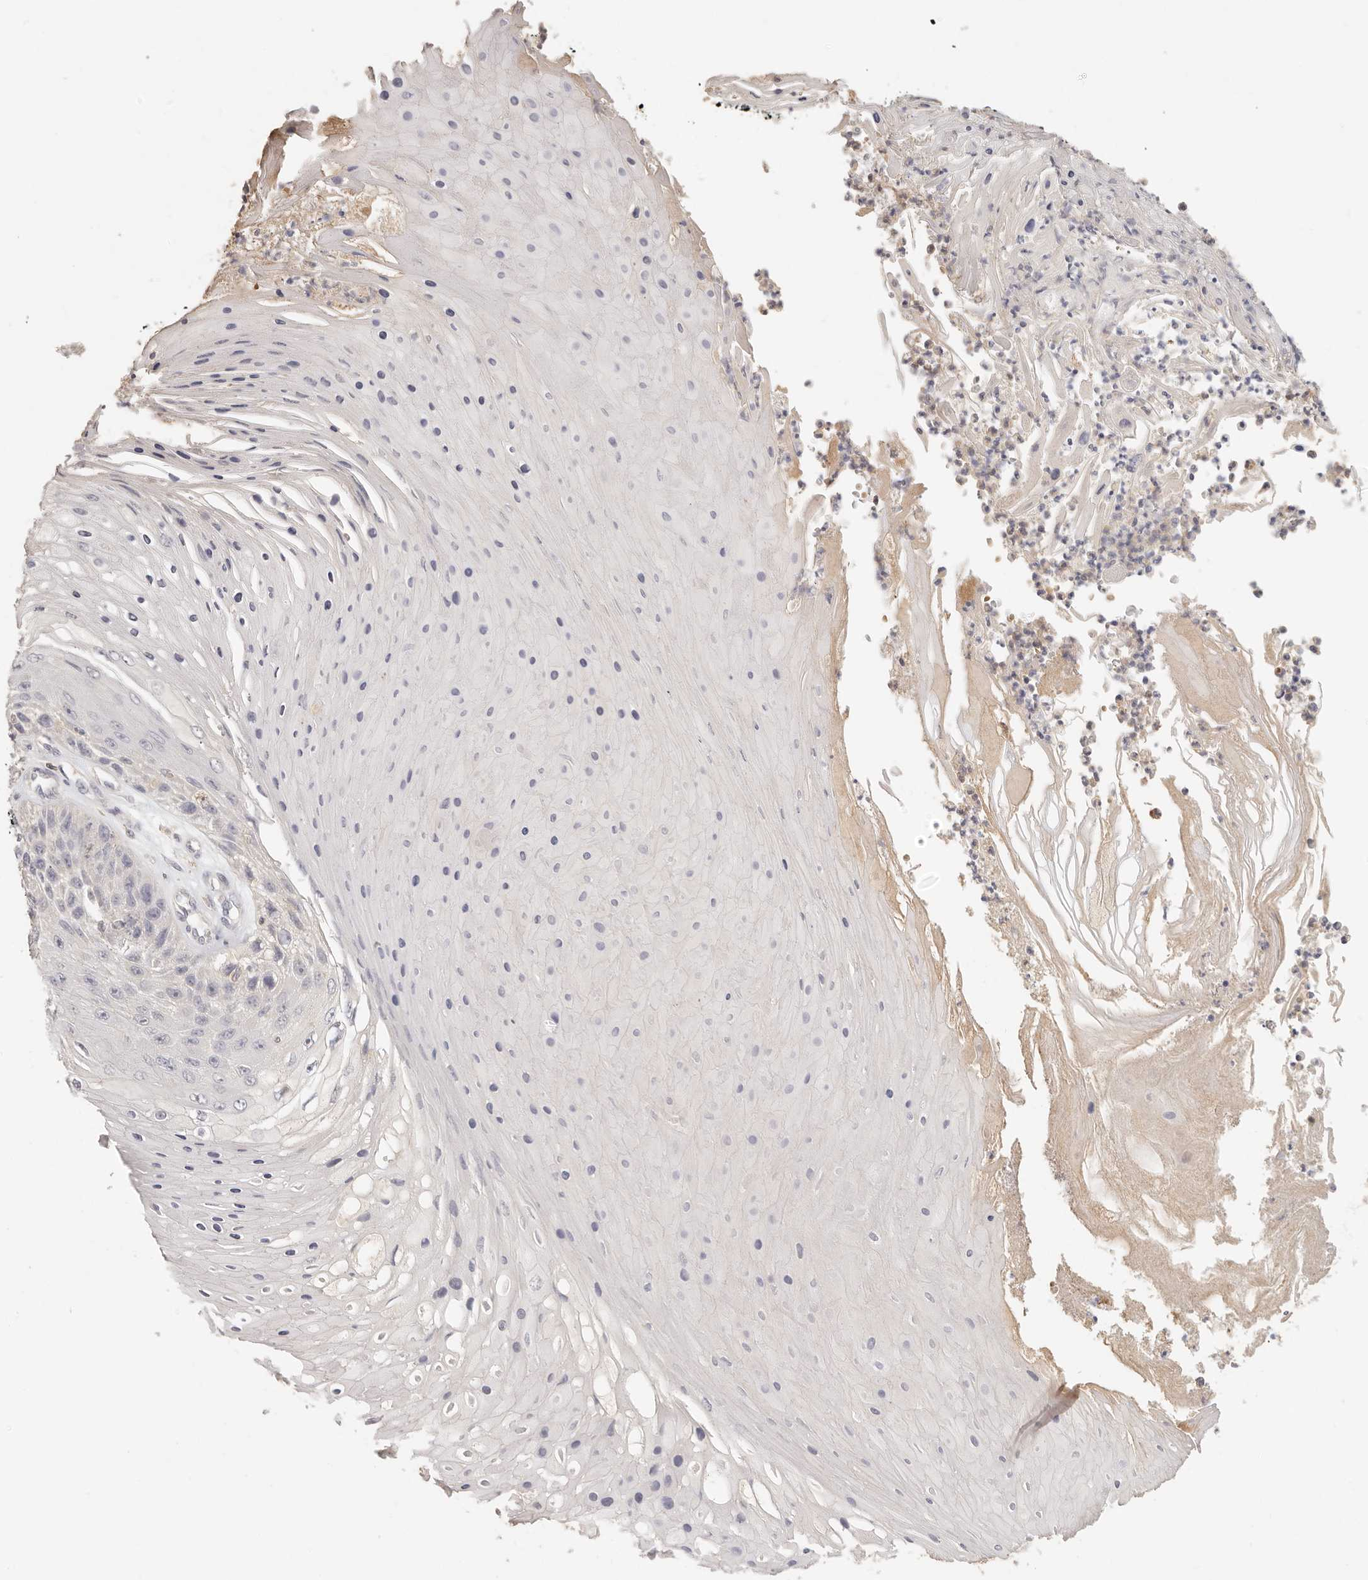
{"staining": {"intensity": "negative", "quantity": "none", "location": "none"}, "tissue": "skin cancer", "cell_type": "Tumor cells", "image_type": "cancer", "snomed": [{"axis": "morphology", "description": "Squamous cell carcinoma, NOS"}, {"axis": "topography", "description": "Skin"}], "caption": "Tumor cells show no significant protein positivity in skin squamous cell carcinoma.", "gene": "CSK", "patient": {"sex": "female", "age": 88}}